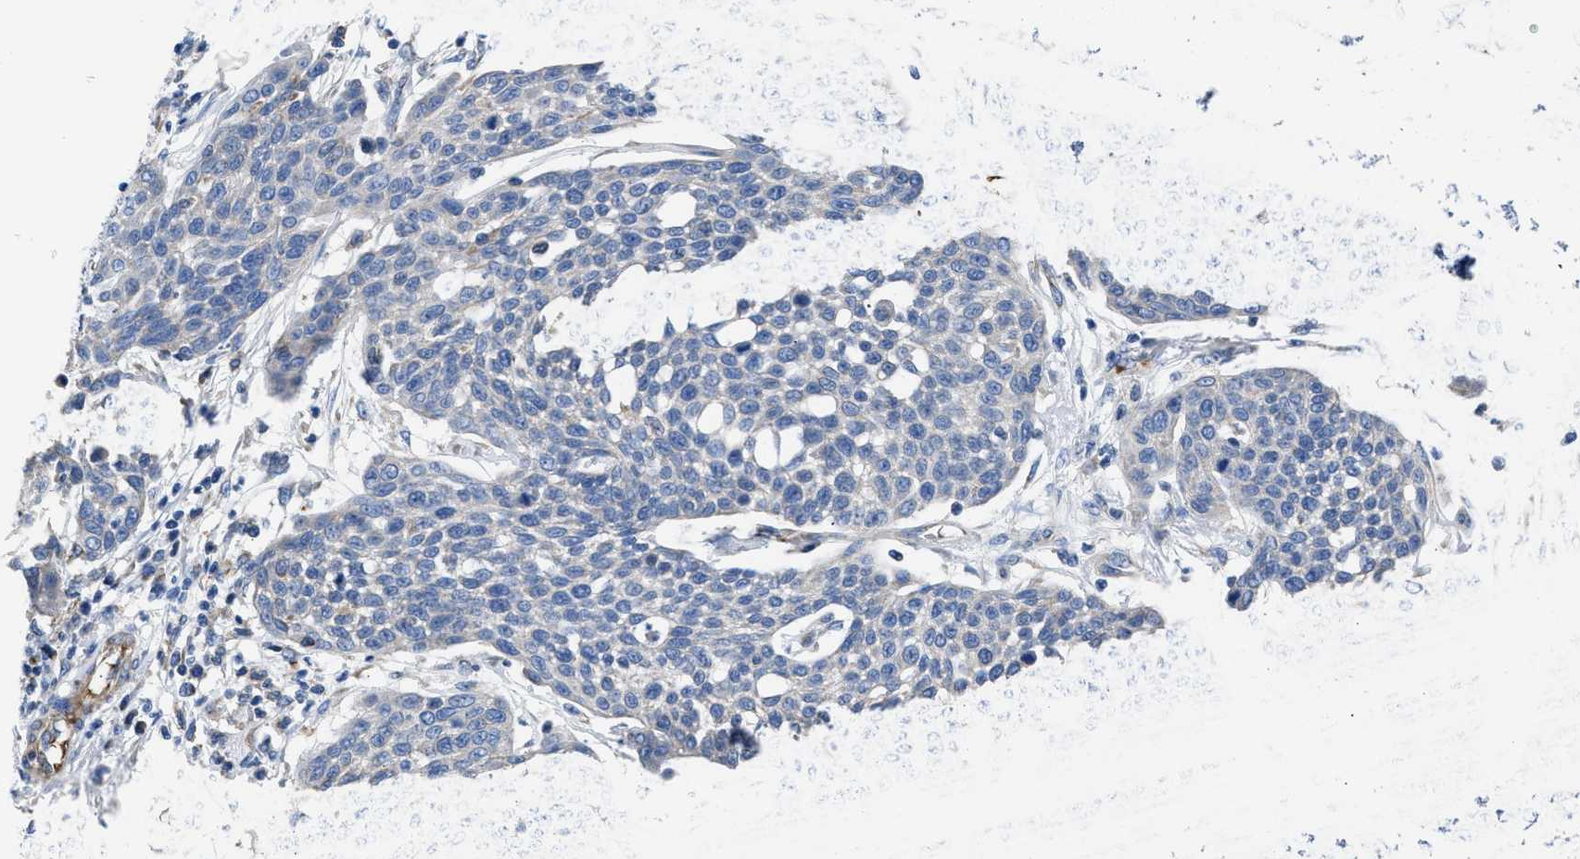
{"staining": {"intensity": "negative", "quantity": "none", "location": "none"}, "tissue": "cervical cancer", "cell_type": "Tumor cells", "image_type": "cancer", "snomed": [{"axis": "morphology", "description": "Squamous cell carcinoma, NOS"}, {"axis": "topography", "description": "Cervix"}], "caption": "IHC photomicrograph of cervical cancer (squamous cell carcinoma) stained for a protein (brown), which displays no staining in tumor cells.", "gene": "BTG3", "patient": {"sex": "female", "age": 34}}